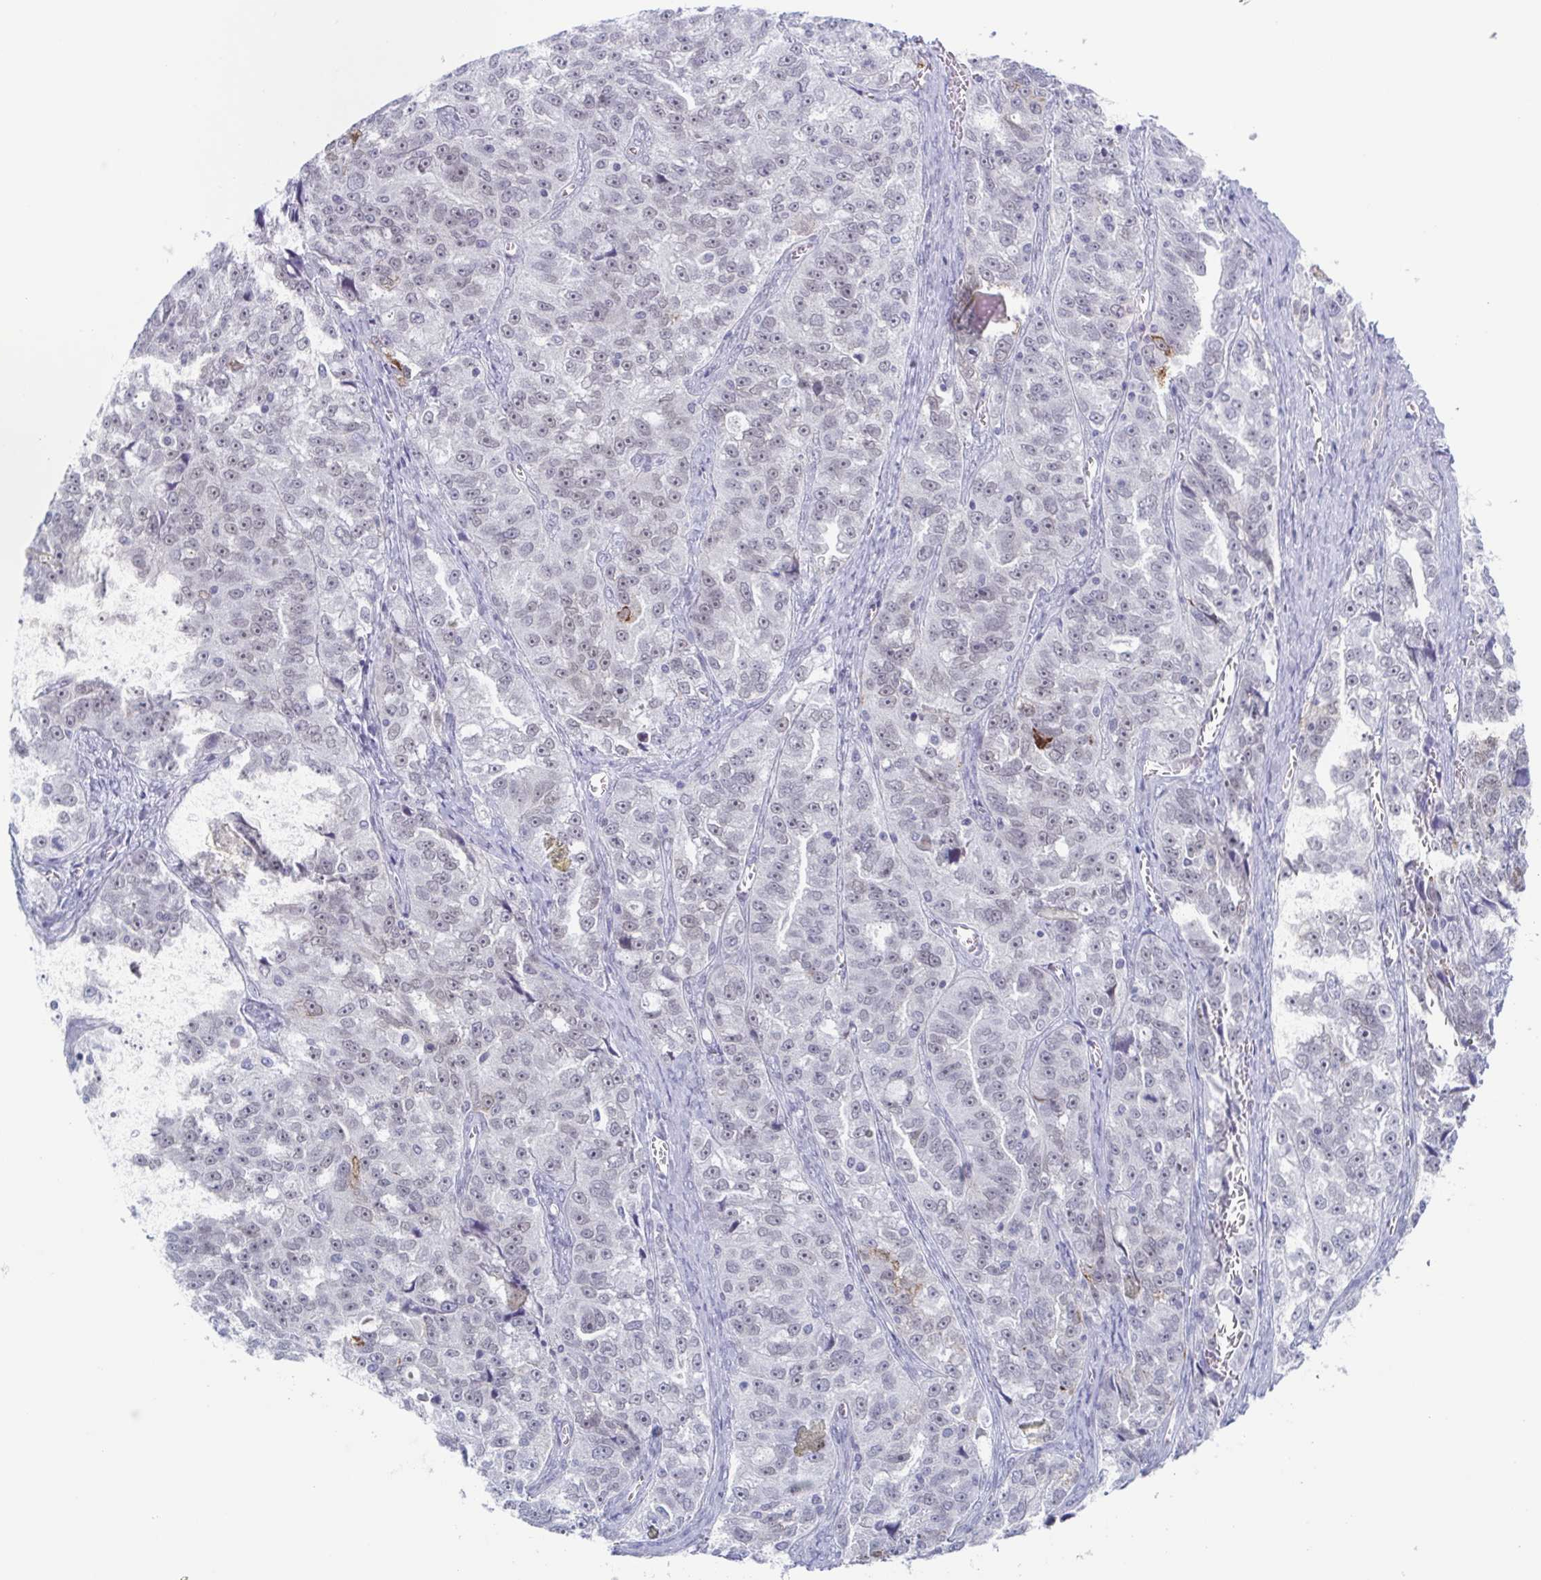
{"staining": {"intensity": "weak", "quantity": "<25%", "location": "nuclear"}, "tissue": "ovarian cancer", "cell_type": "Tumor cells", "image_type": "cancer", "snomed": [{"axis": "morphology", "description": "Cystadenocarcinoma, serous, NOS"}, {"axis": "topography", "description": "Ovary"}], "caption": "Ovarian cancer was stained to show a protein in brown. There is no significant staining in tumor cells.", "gene": "ZFP64", "patient": {"sex": "female", "age": 51}}